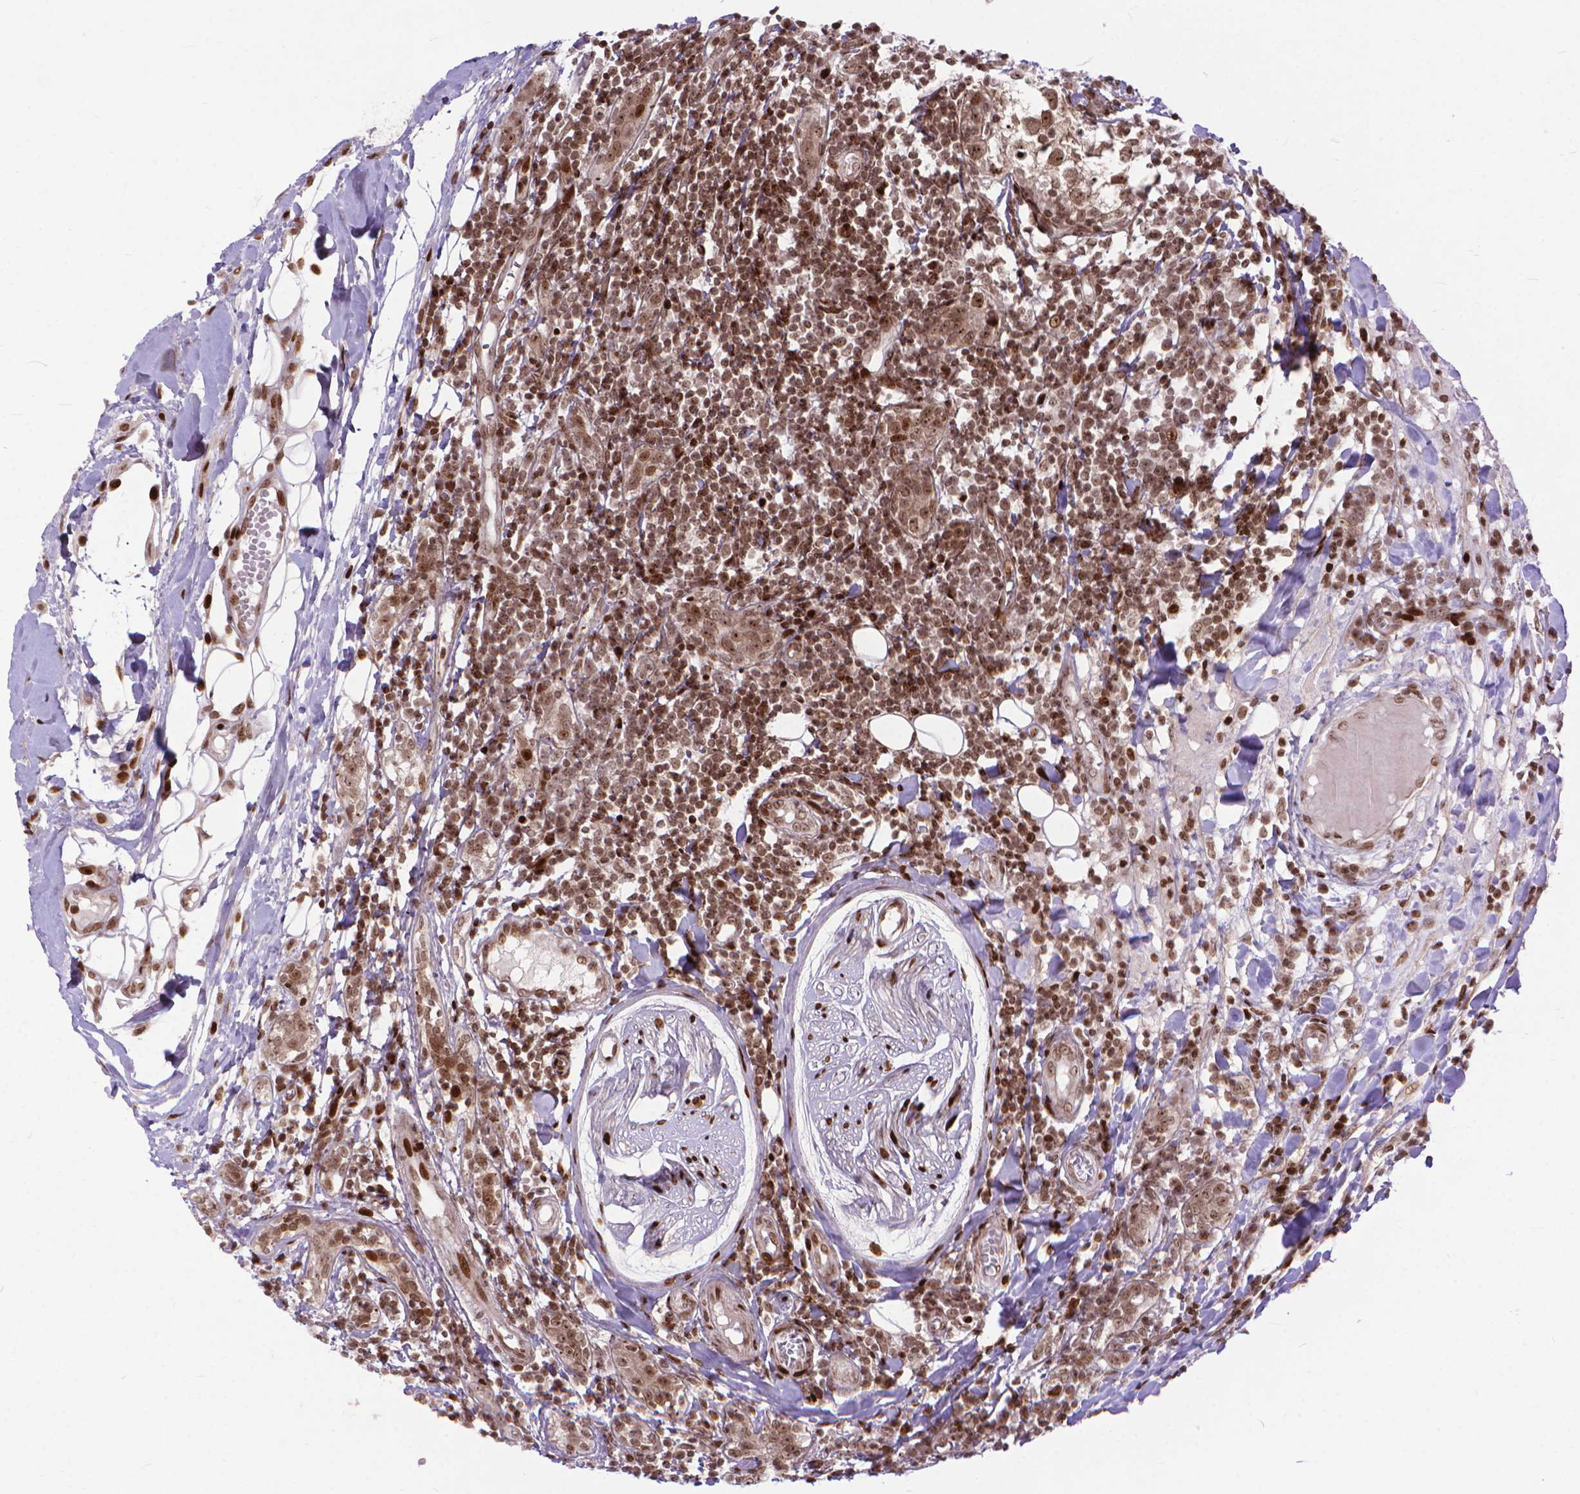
{"staining": {"intensity": "moderate", "quantity": ">75%", "location": "nuclear"}, "tissue": "breast cancer", "cell_type": "Tumor cells", "image_type": "cancer", "snomed": [{"axis": "morphology", "description": "Duct carcinoma"}, {"axis": "topography", "description": "Breast"}], "caption": "There is medium levels of moderate nuclear staining in tumor cells of infiltrating ductal carcinoma (breast), as demonstrated by immunohistochemical staining (brown color).", "gene": "AMER1", "patient": {"sex": "female", "age": 30}}